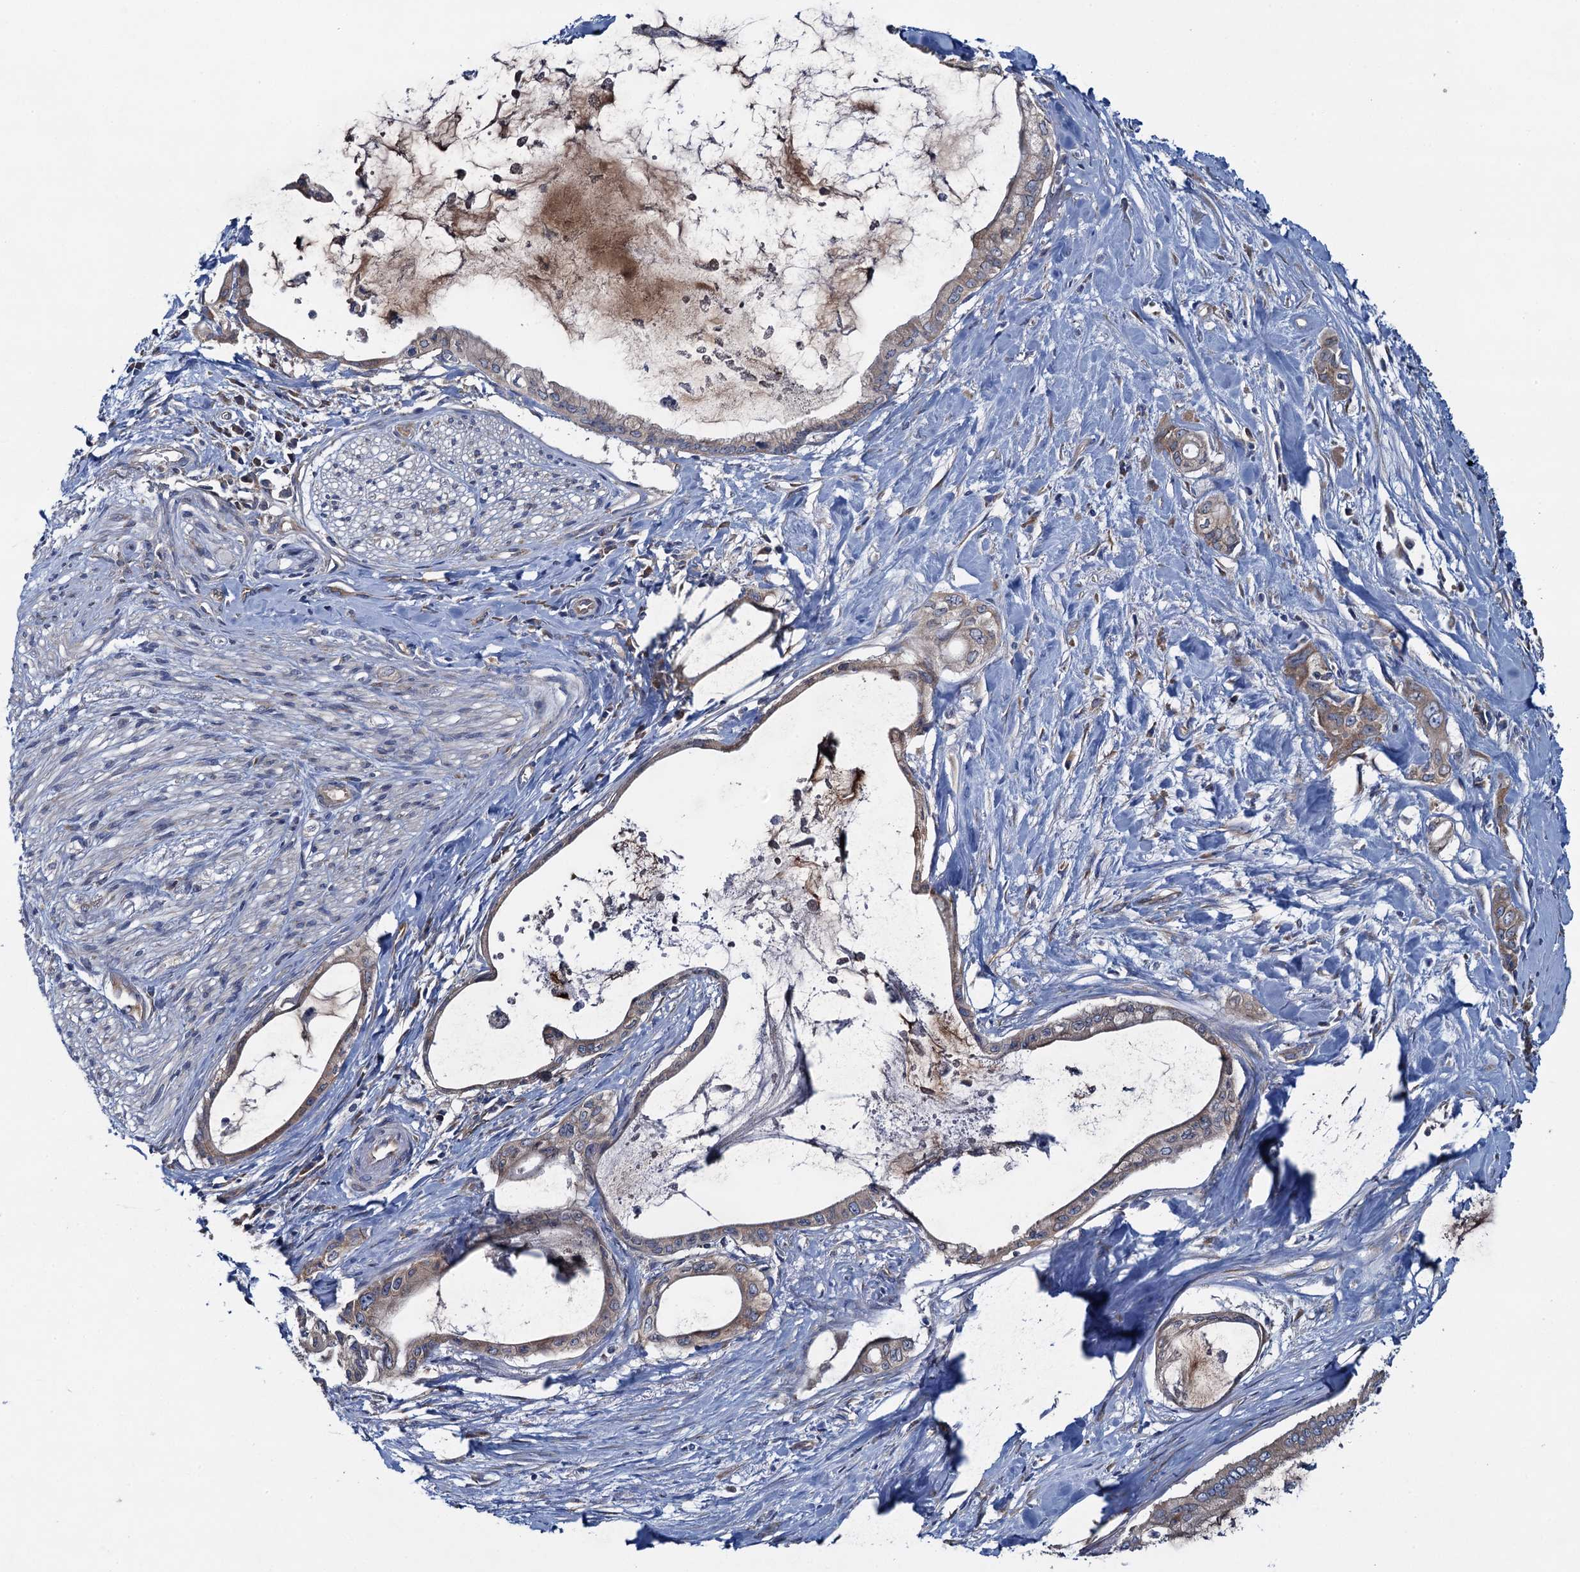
{"staining": {"intensity": "weak", "quantity": ">75%", "location": "cytoplasmic/membranous"}, "tissue": "pancreatic cancer", "cell_type": "Tumor cells", "image_type": "cancer", "snomed": [{"axis": "morphology", "description": "Adenocarcinoma, NOS"}, {"axis": "topography", "description": "Pancreas"}], "caption": "This micrograph exhibits immunohistochemistry (IHC) staining of human pancreatic cancer (adenocarcinoma), with low weak cytoplasmic/membranous staining in about >75% of tumor cells.", "gene": "ADCY9", "patient": {"sex": "male", "age": 72}}